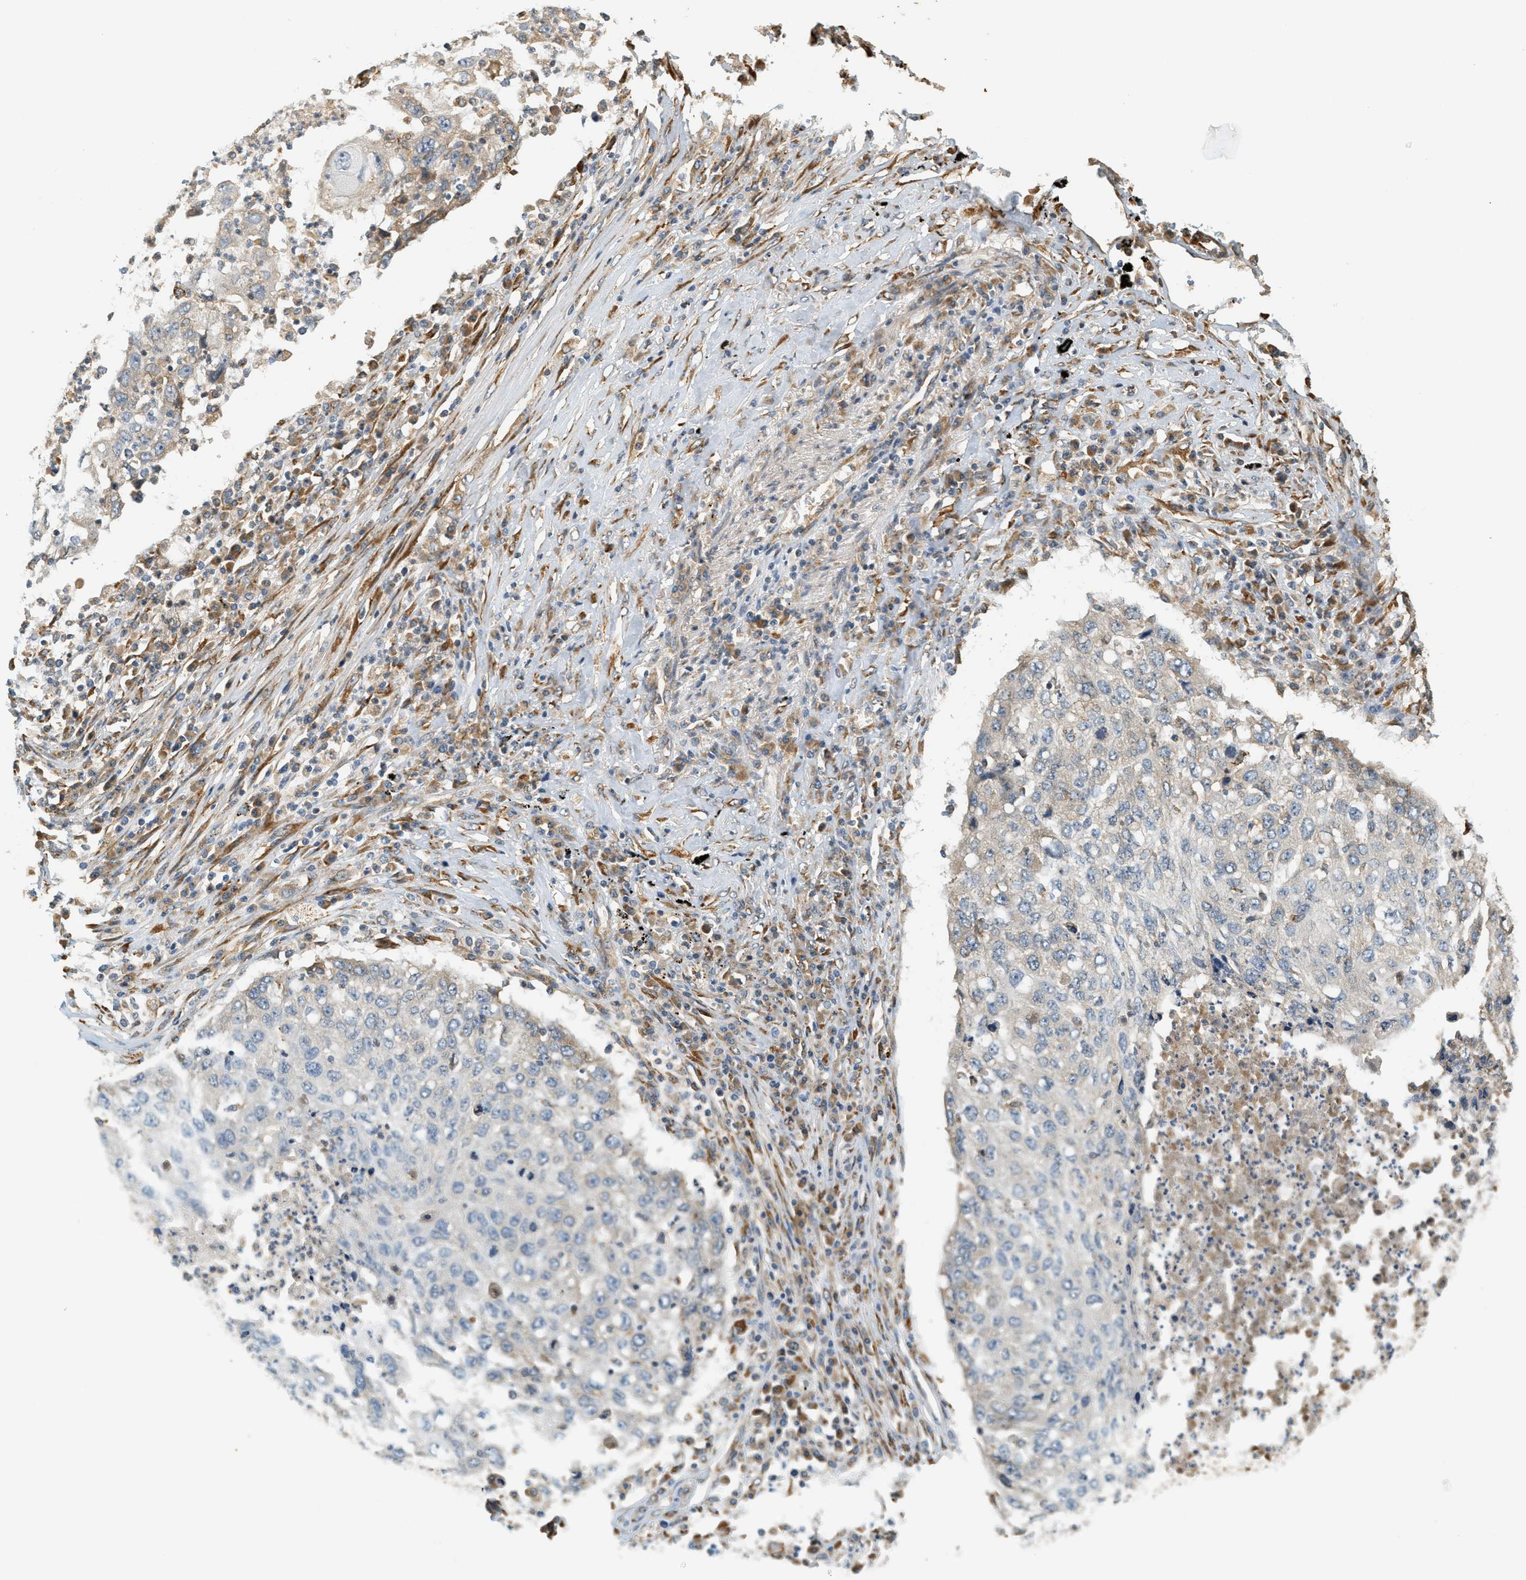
{"staining": {"intensity": "negative", "quantity": "none", "location": "none"}, "tissue": "lung cancer", "cell_type": "Tumor cells", "image_type": "cancer", "snomed": [{"axis": "morphology", "description": "Squamous cell carcinoma, NOS"}, {"axis": "topography", "description": "Lung"}], "caption": "The photomicrograph exhibits no staining of tumor cells in lung squamous cell carcinoma. Brightfield microscopy of immunohistochemistry stained with DAB (brown) and hematoxylin (blue), captured at high magnification.", "gene": "PDK1", "patient": {"sex": "female", "age": 63}}